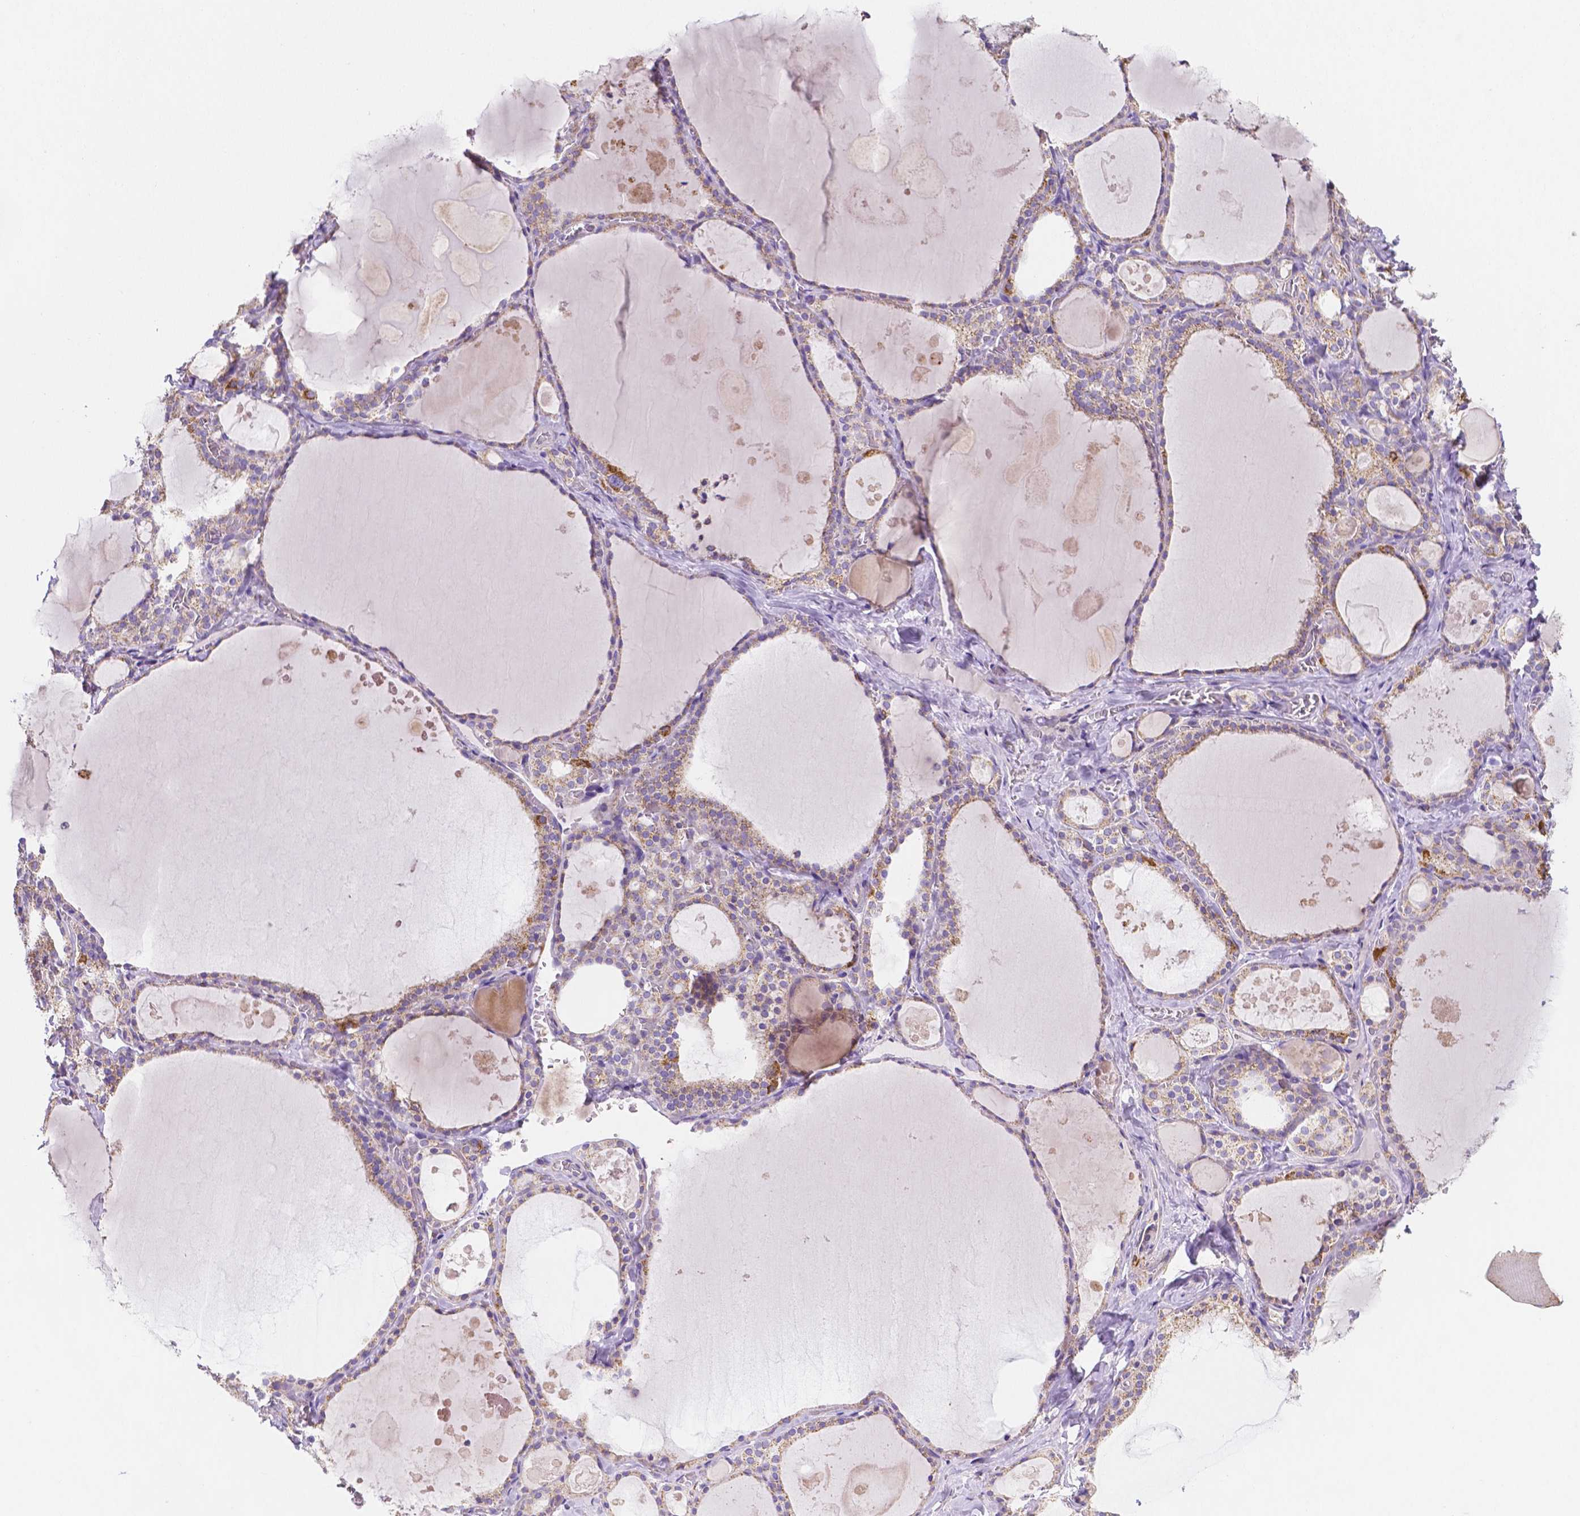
{"staining": {"intensity": "moderate", "quantity": "25%-75%", "location": "cytoplasmic/membranous"}, "tissue": "thyroid gland", "cell_type": "Glandular cells", "image_type": "normal", "snomed": [{"axis": "morphology", "description": "Normal tissue, NOS"}, {"axis": "topography", "description": "Thyroid gland"}], "caption": "Immunohistochemical staining of normal thyroid gland demonstrates moderate cytoplasmic/membranous protein expression in approximately 25%-75% of glandular cells. (brown staining indicates protein expression, while blue staining denotes nuclei).", "gene": "SGTB", "patient": {"sex": "male", "age": 56}}